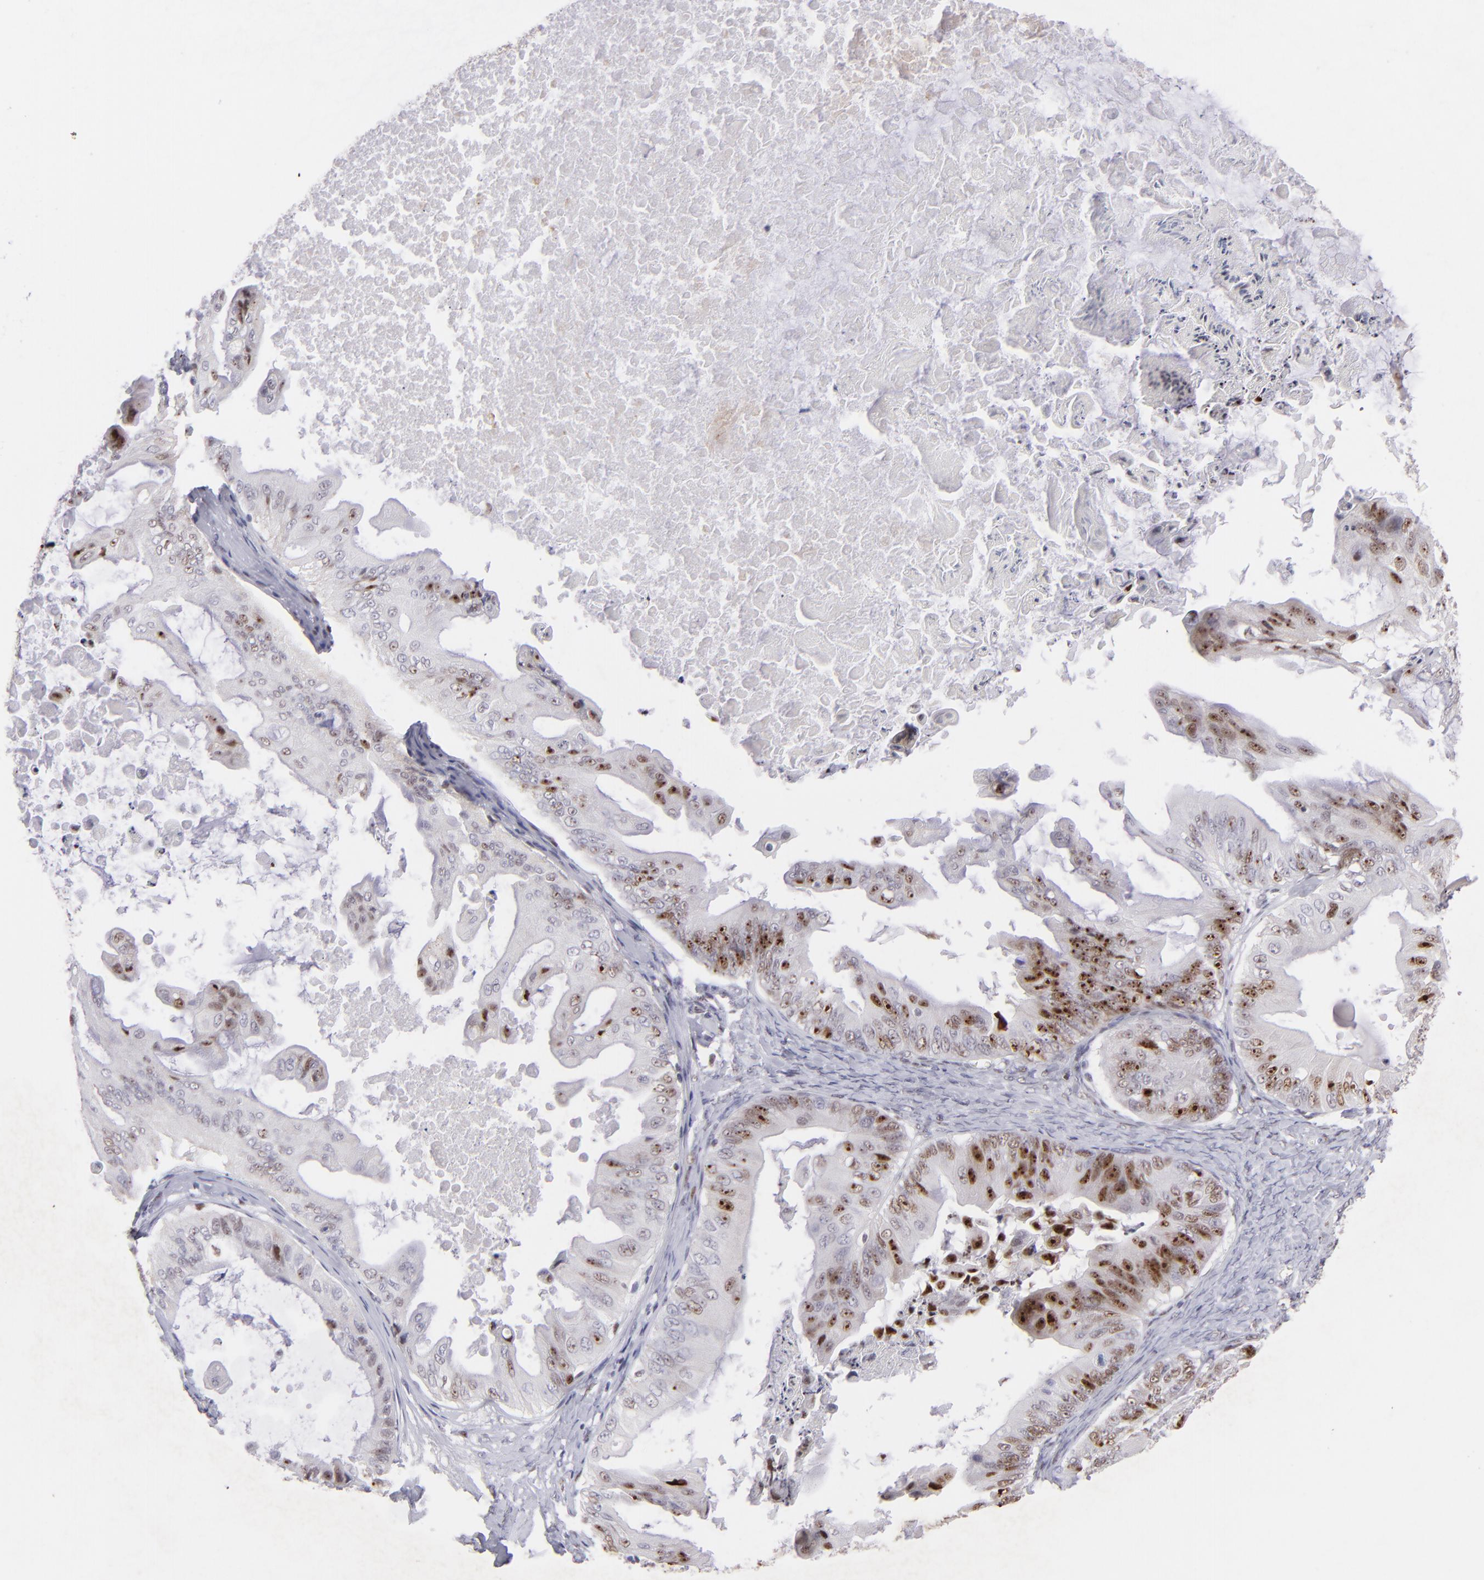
{"staining": {"intensity": "moderate", "quantity": "25%-75%", "location": "nuclear"}, "tissue": "ovarian cancer", "cell_type": "Tumor cells", "image_type": "cancer", "snomed": [{"axis": "morphology", "description": "Cystadenocarcinoma, mucinous, NOS"}, {"axis": "topography", "description": "Ovary"}], "caption": "Ovarian cancer was stained to show a protein in brown. There is medium levels of moderate nuclear positivity in about 25%-75% of tumor cells.", "gene": "POU2F1", "patient": {"sex": "female", "age": 37}}